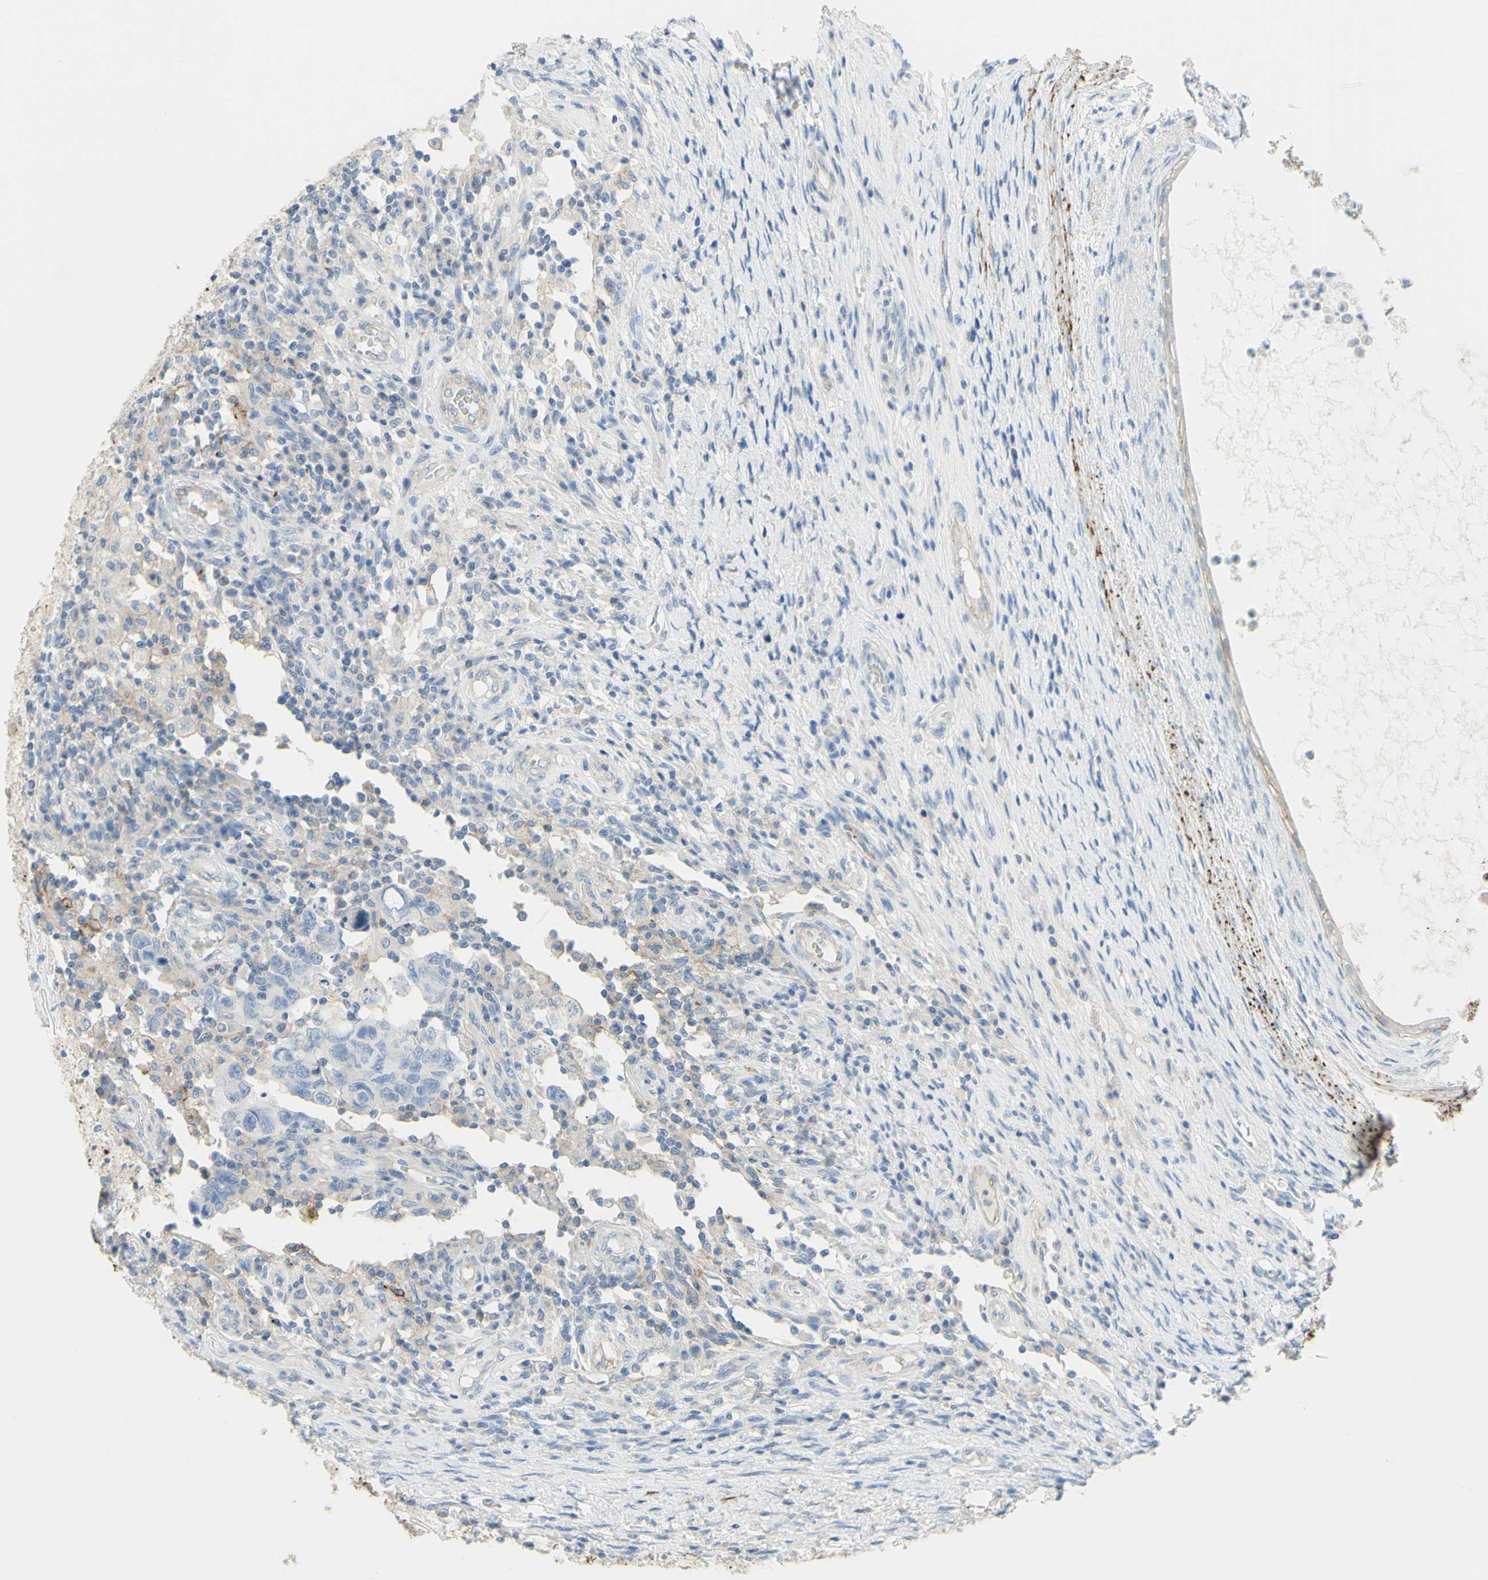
{"staining": {"intensity": "negative", "quantity": "none", "location": "none"}, "tissue": "testis cancer", "cell_type": "Tumor cells", "image_type": "cancer", "snomed": [{"axis": "morphology", "description": "Carcinoma, Embryonal, NOS"}, {"axis": "topography", "description": "Testis"}], "caption": "Human testis cancer stained for a protein using IHC exhibits no positivity in tumor cells.", "gene": "ALCAM", "patient": {"sex": "male", "age": 26}}